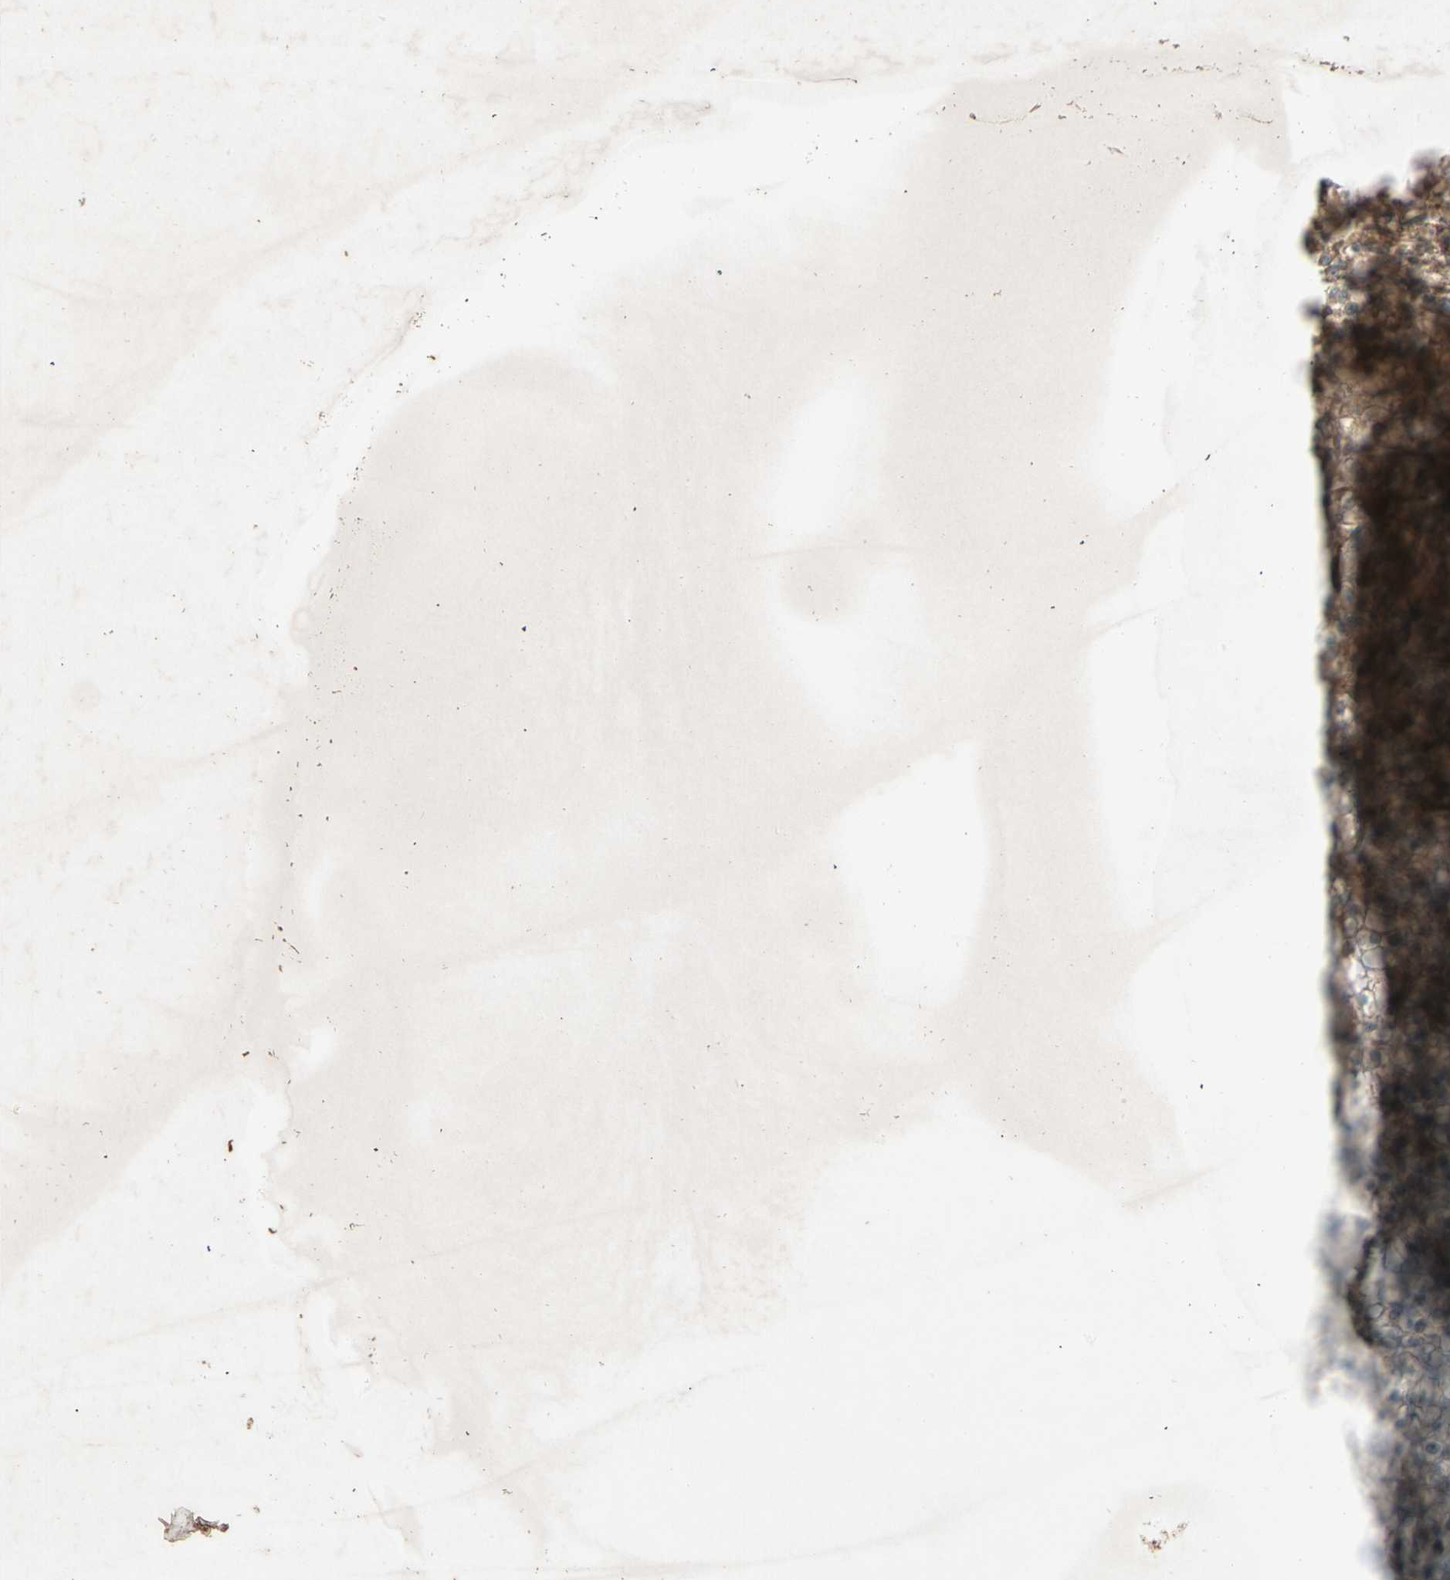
{"staining": {"intensity": "weak", "quantity": "25%-75%", "location": "cytoplasmic/membranous"}, "tissue": "renal cancer", "cell_type": "Tumor cells", "image_type": "cancer", "snomed": [{"axis": "morphology", "description": "Adenocarcinoma, NOS"}, {"axis": "topography", "description": "Kidney"}], "caption": "This is an image of immunohistochemistry (IHC) staining of renal cancer, which shows weak staining in the cytoplasmic/membranous of tumor cells.", "gene": "TEK", "patient": {"sex": "female", "age": 52}}